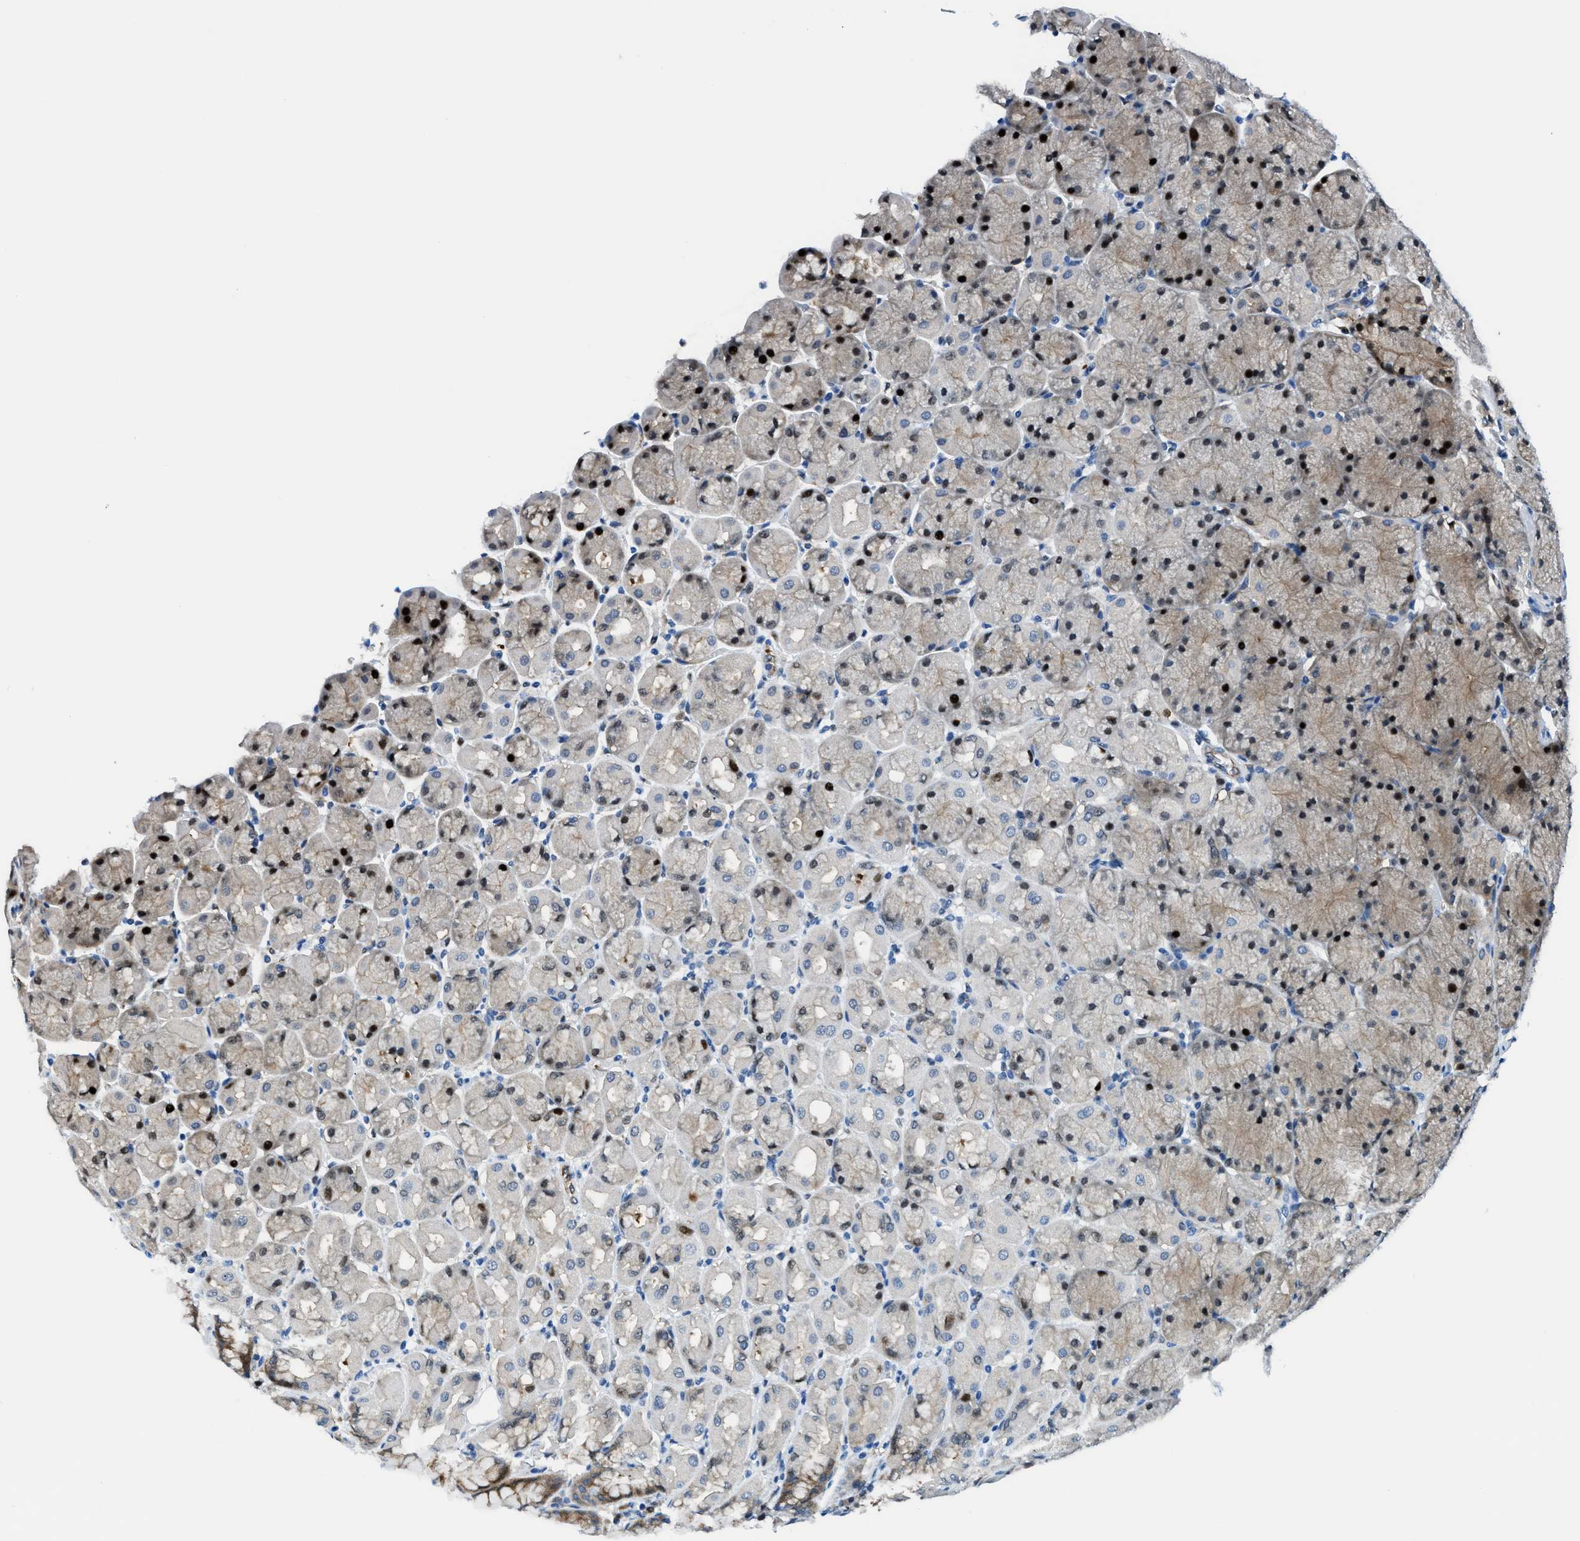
{"staining": {"intensity": "moderate", "quantity": "25%-75%", "location": "cytoplasmic/membranous,nuclear"}, "tissue": "stomach", "cell_type": "Glandular cells", "image_type": "normal", "snomed": [{"axis": "morphology", "description": "Normal tissue, NOS"}, {"axis": "topography", "description": "Stomach, upper"}], "caption": "A micrograph showing moderate cytoplasmic/membranous,nuclear staining in about 25%-75% of glandular cells in benign stomach, as visualized by brown immunohistochemical staining.", "gene": "YWHAE", "patient": {"sex": "female", "age": 56}}